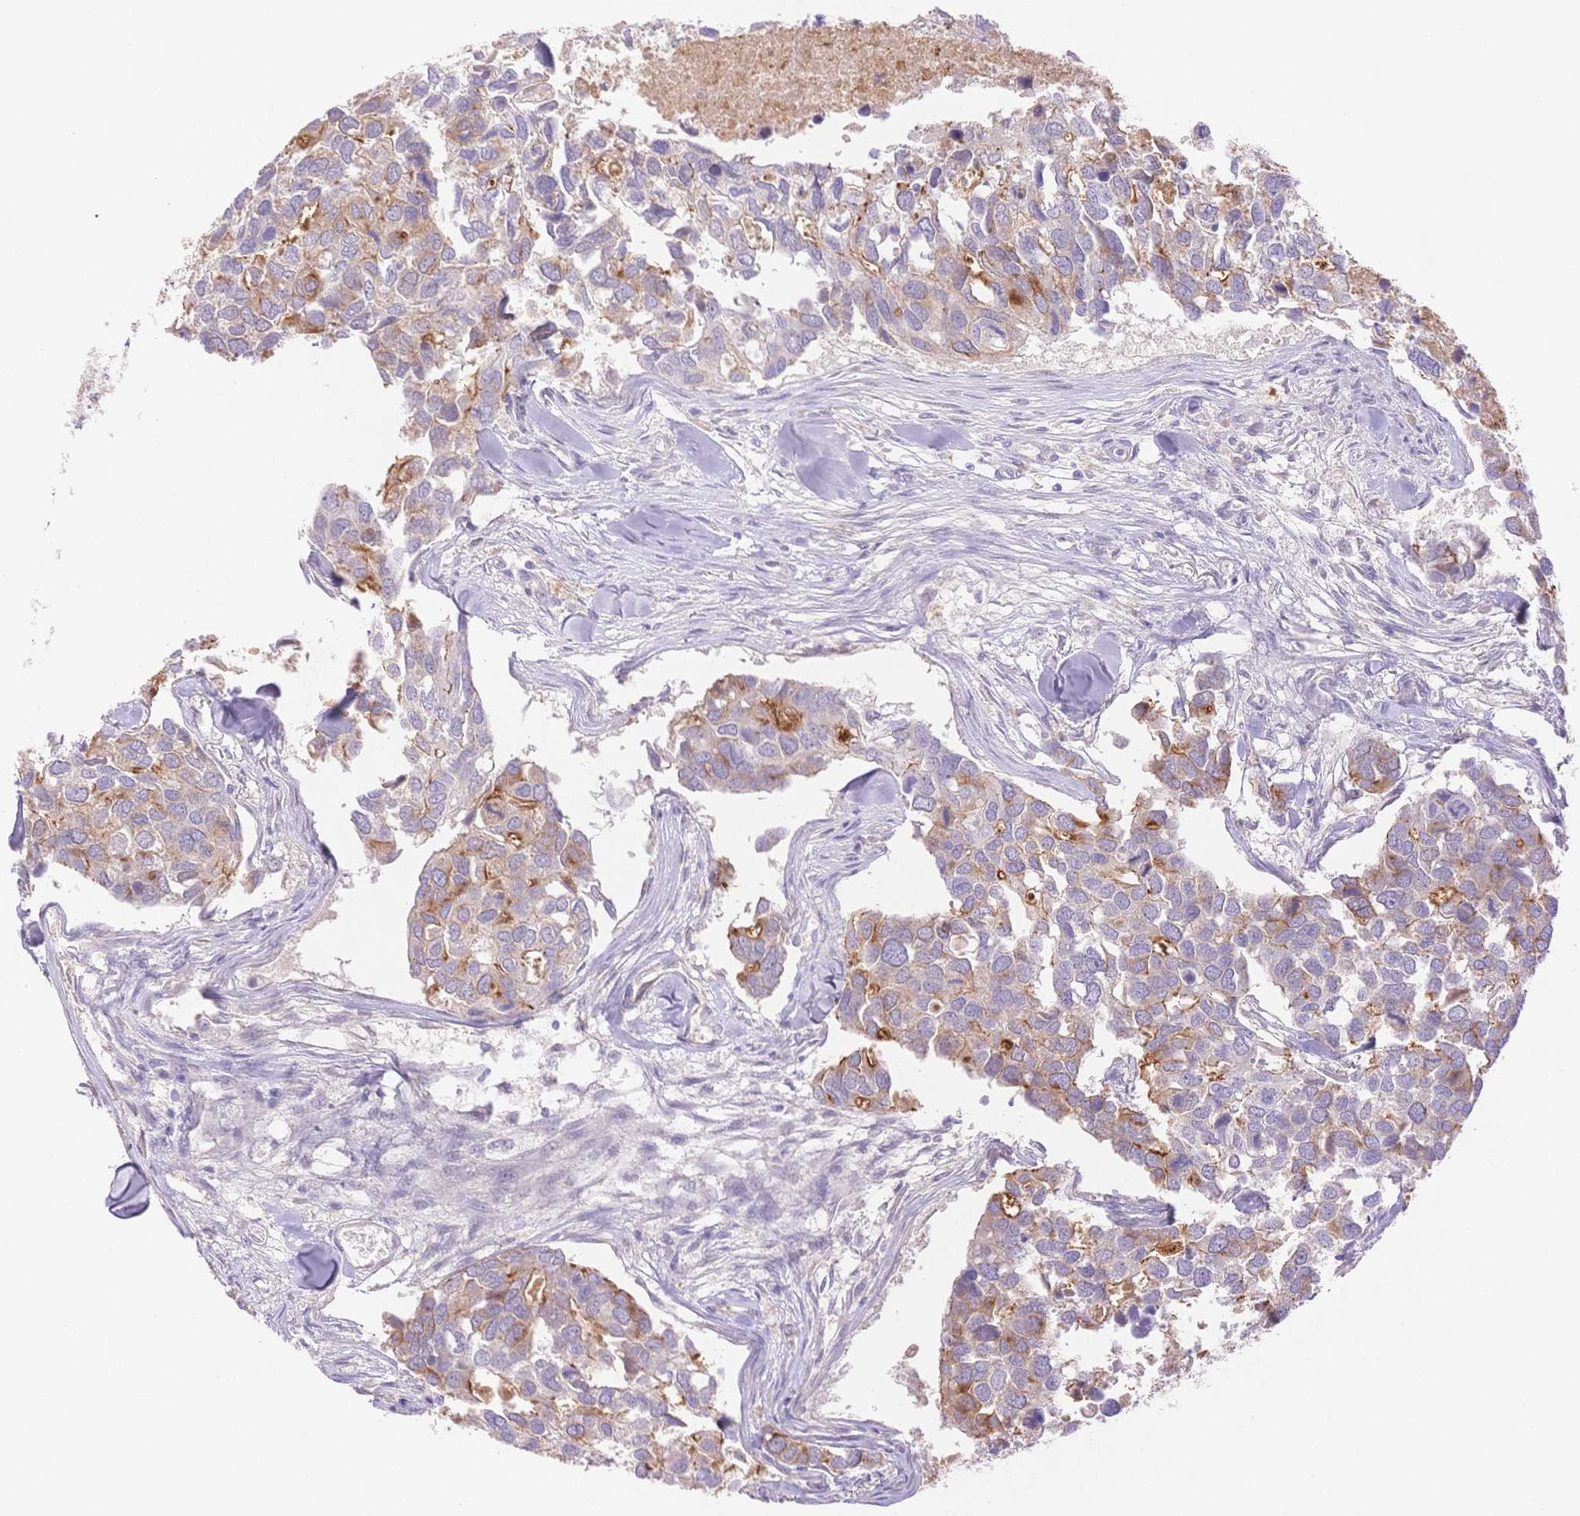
{"staining": {"intensity": "moderate", "quantity": "<25%", "location": "cytoplasmic/membranous"}, "tissue": "breast cancer", "cell_type": "Tumor cells", "image_type": "cancer", "snomed": [{"axis": "morphology", "description": "Duct carcinoma"}, {"axis": "topography", "description": "Breast"}], "caption": "Breast cancer stained with a protein marker exhibits moderate staining in tumor cells.", "gene": "WDR54", "patient": {"sex": "female", "age": 83}}